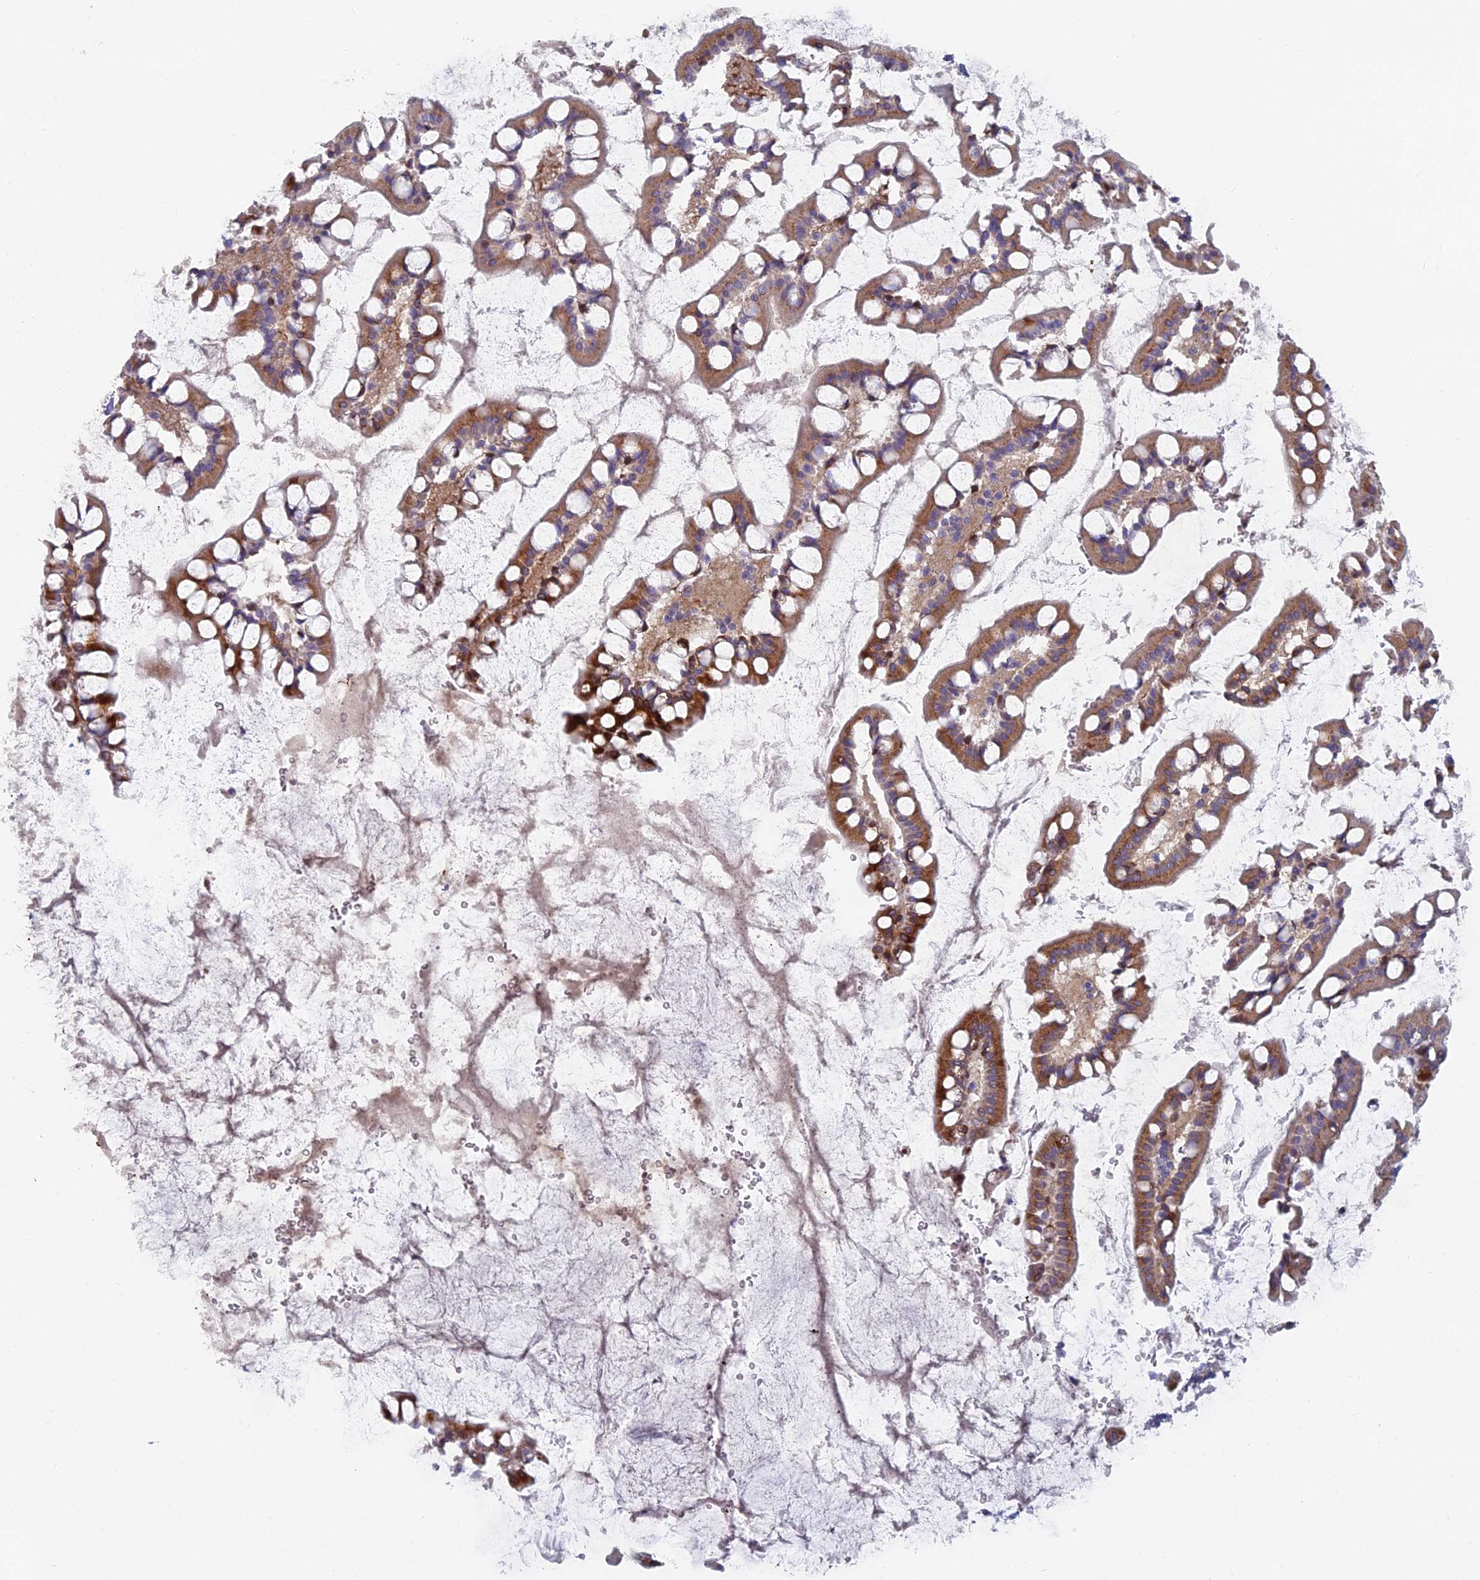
{"staining": {"intensity": "moderate", "quantity": ">75%", "location": "cytoplasmic/membranous"}, "tissue": "small intestine", "cell_type": "Glandular cells", "image_type": "normal", "snomed": [{"axis": "morphology", "description": "Normal tissue, NOS"}, {"axis": "topography", "description": "Small intestine"}], "caption": "DAB immunohistochemical staining of normal small intestine displays moderate cytoplasmic/membranous protein positivity in approximately >75% of glandular cells. (Stains: DAB in brown, nuclei in blue, Microscopy: brightfield microscopy at high magnification).", "gene": "B9D2", "patient": {"sex": "male", "age": 52}}